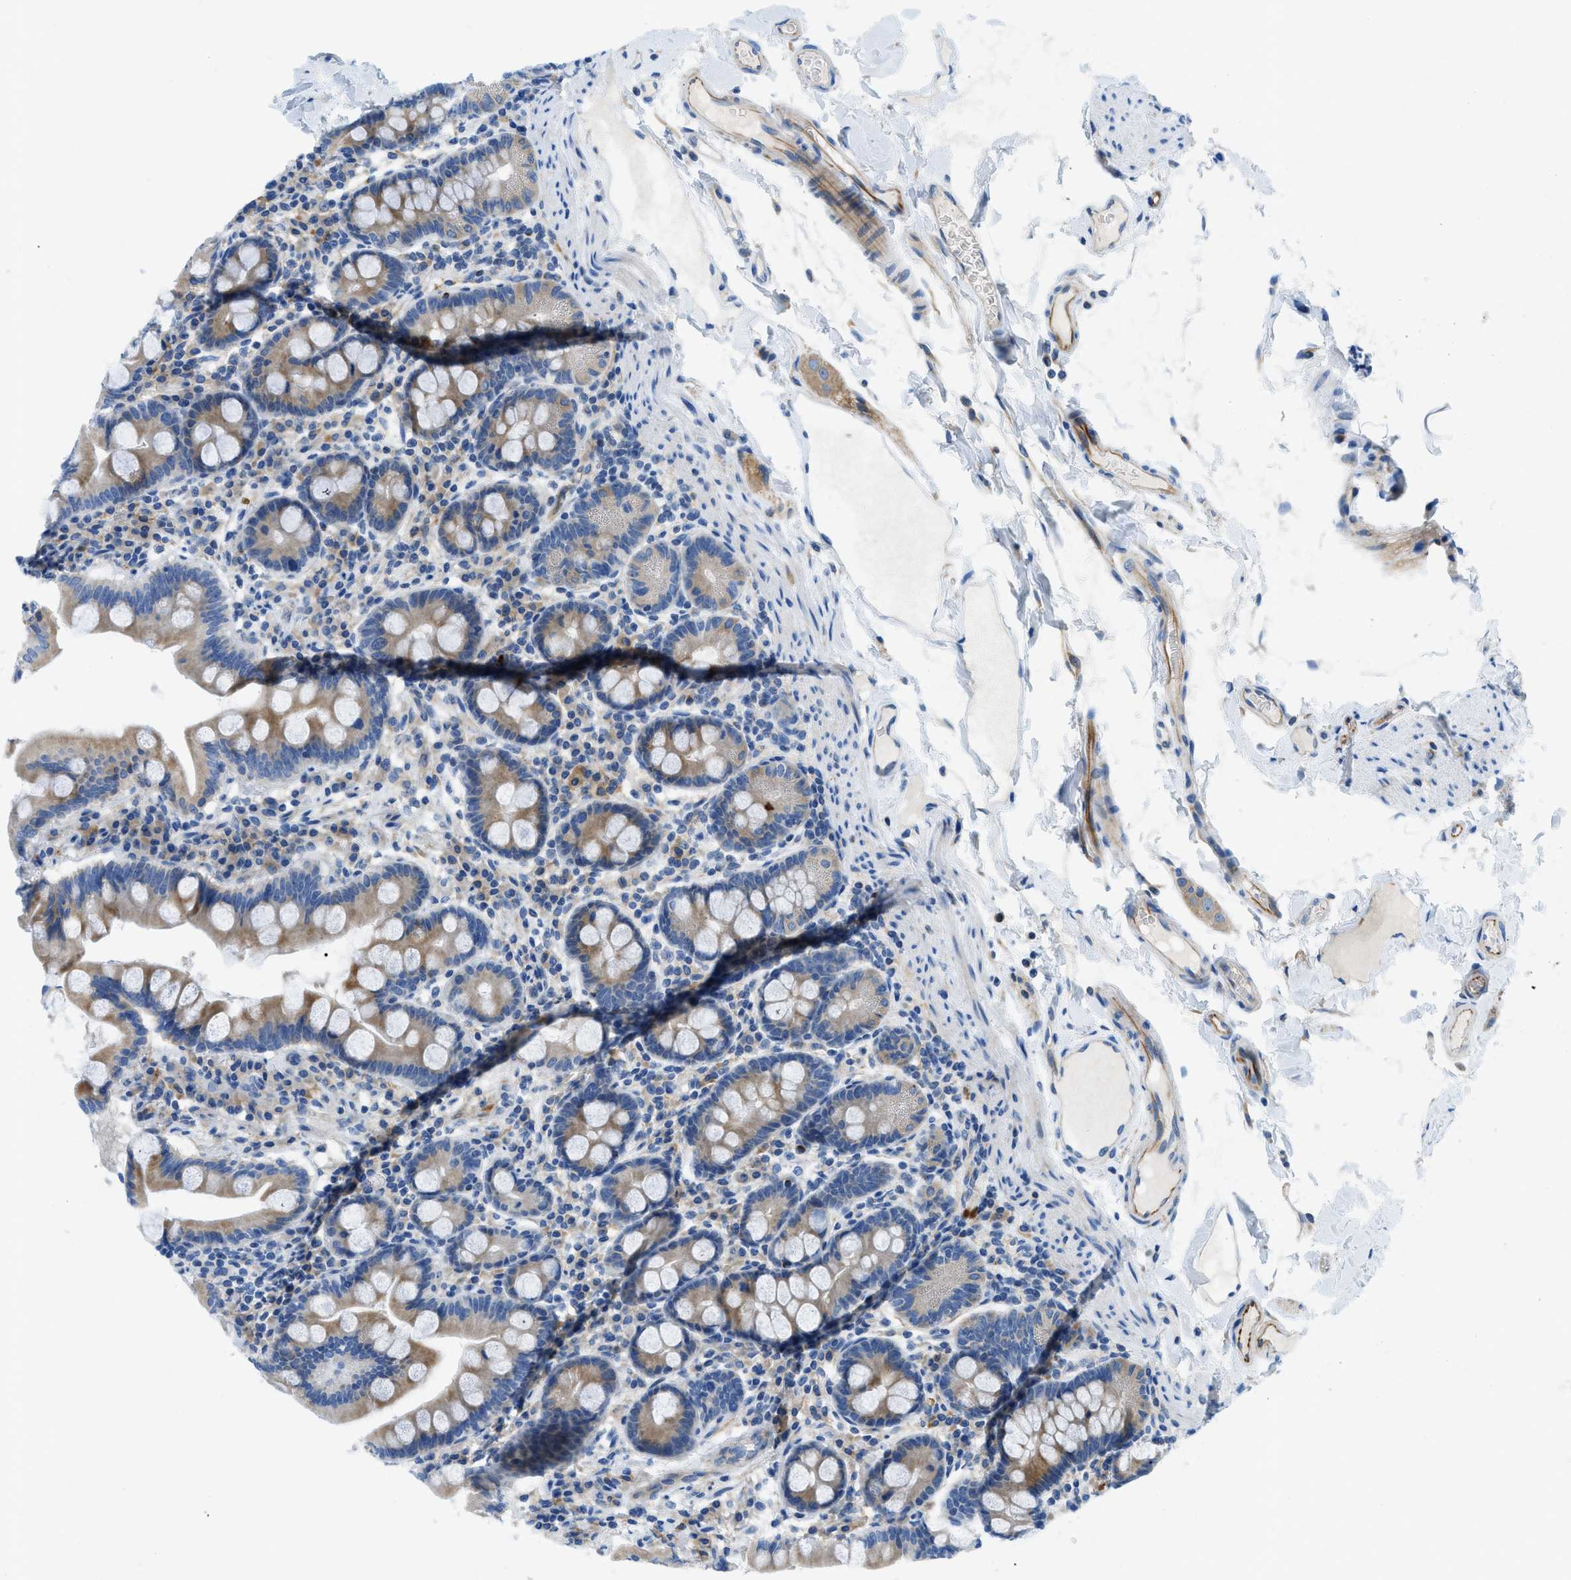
{"staining": {"intensity": "moderate", "quantity": ">75%", "location": "cytoplasmic/membranous"}, "tissue": "duodenum", "cell_type": "Glandular cells", "image_type": "normal", "snomed": [{"axis": "morphology", "description": "Normal tissue, NOS"}, {"axis": "topography", "description": "Duodenum"}], "caption": "A photomicrograph of human duodenum stained for a protein exhibits moderate cytoplasmic/membranous brown staining in glandular cells. Immunohistochemistry (ihc) stains the protein of interest in brown and the nuclei are stained blue.", "gene": "ZNF831", "patient": {"sex": "male", "age": 50}}